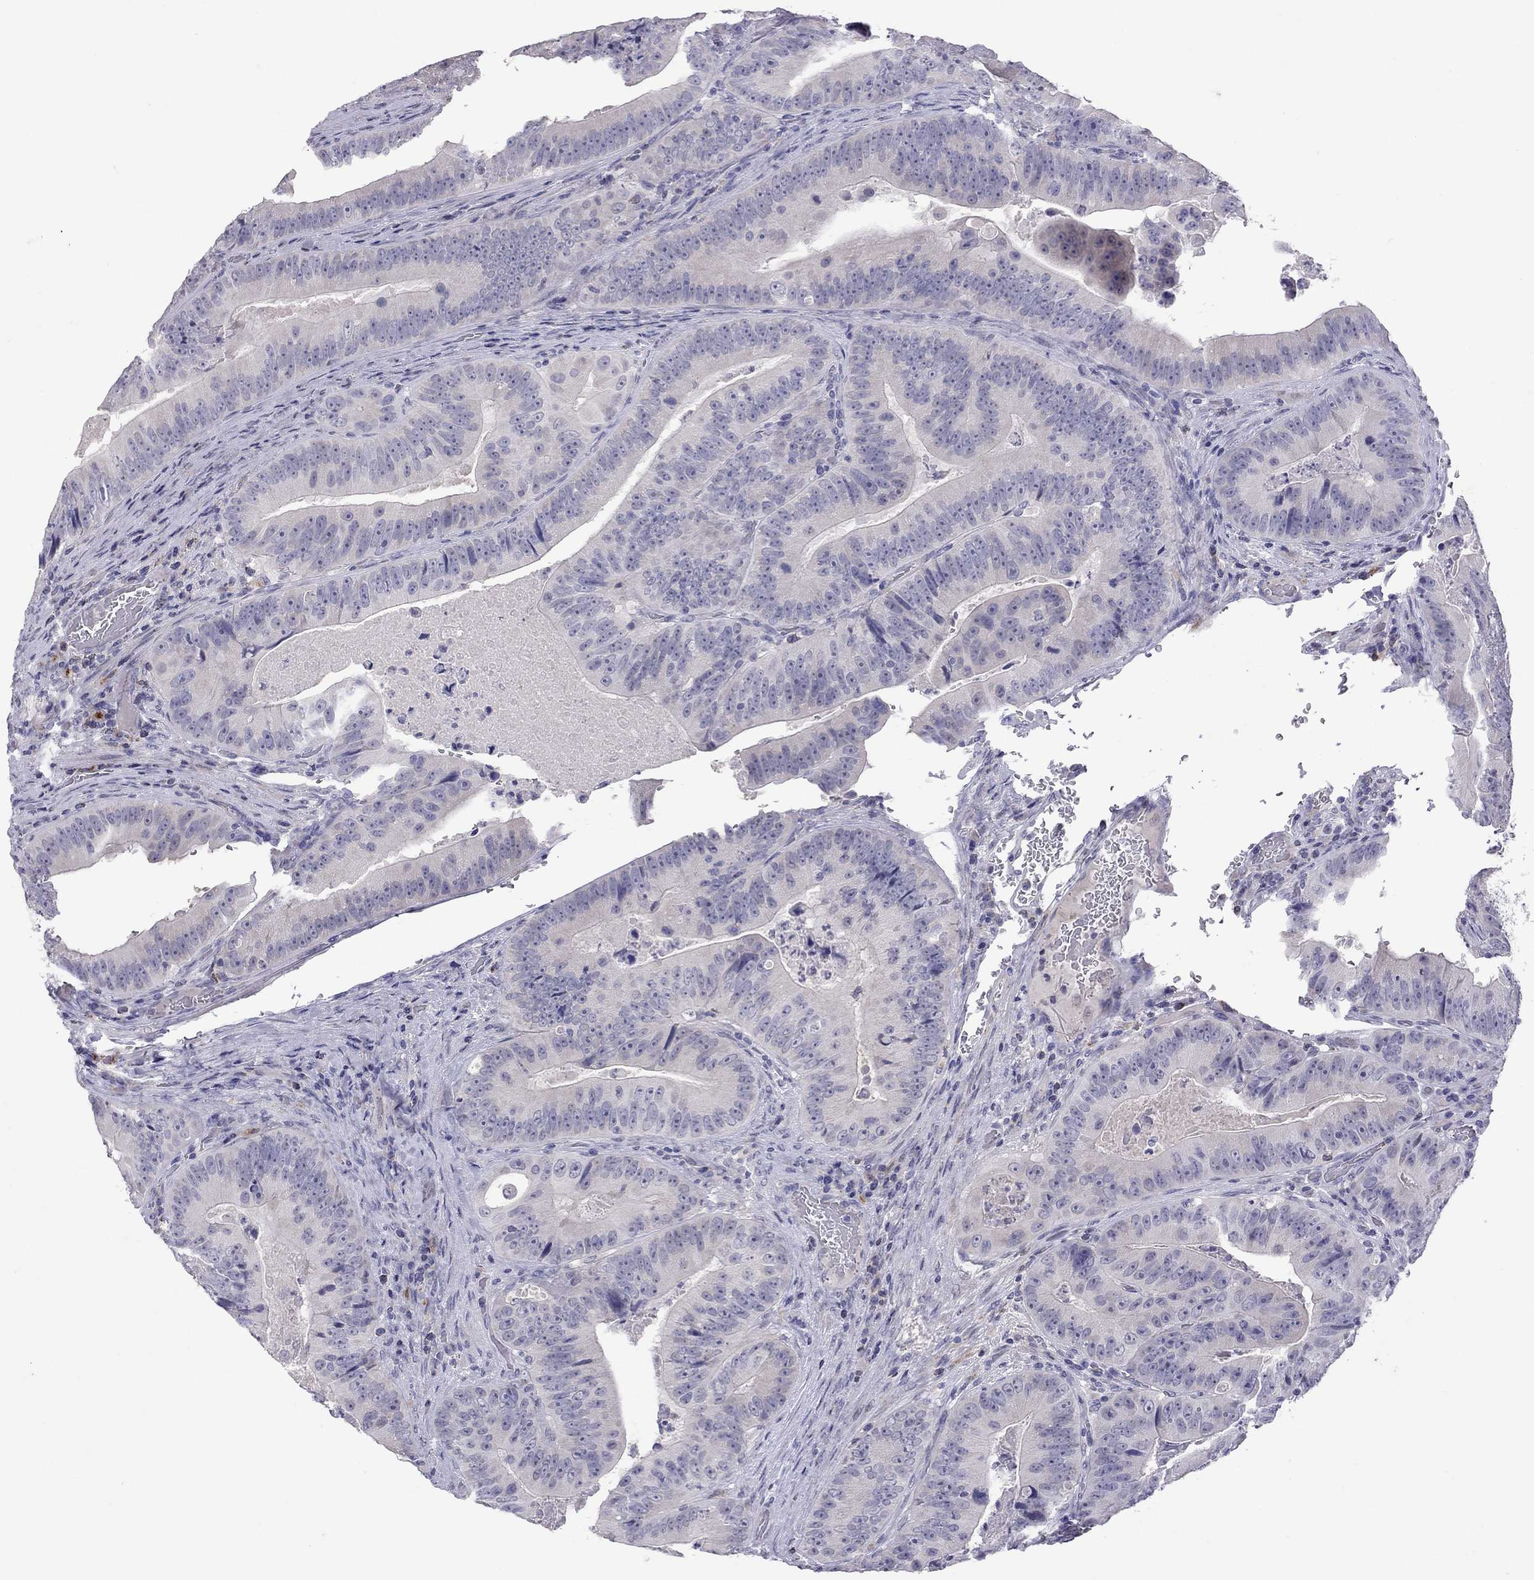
{"staining": {"intensity": "negative", "quantity": "none", "location": "none"}, "tissue": "colorectal cancer", "cell_type": "Tumor cells", "image_type": "cancer", "snomed": [{"axis": "morphology", "description": "Adenocarcinoma, NOS"}, {"axis": "topography", "description": "Colon"}], "caption": "An immunohistochemistry histopathology image of colorectal cancer is shown. There is no staining in tumor cells of colorectal cancer.", "gene": "SLAMF1", "patient": {"sex": "female", "age": 86}}